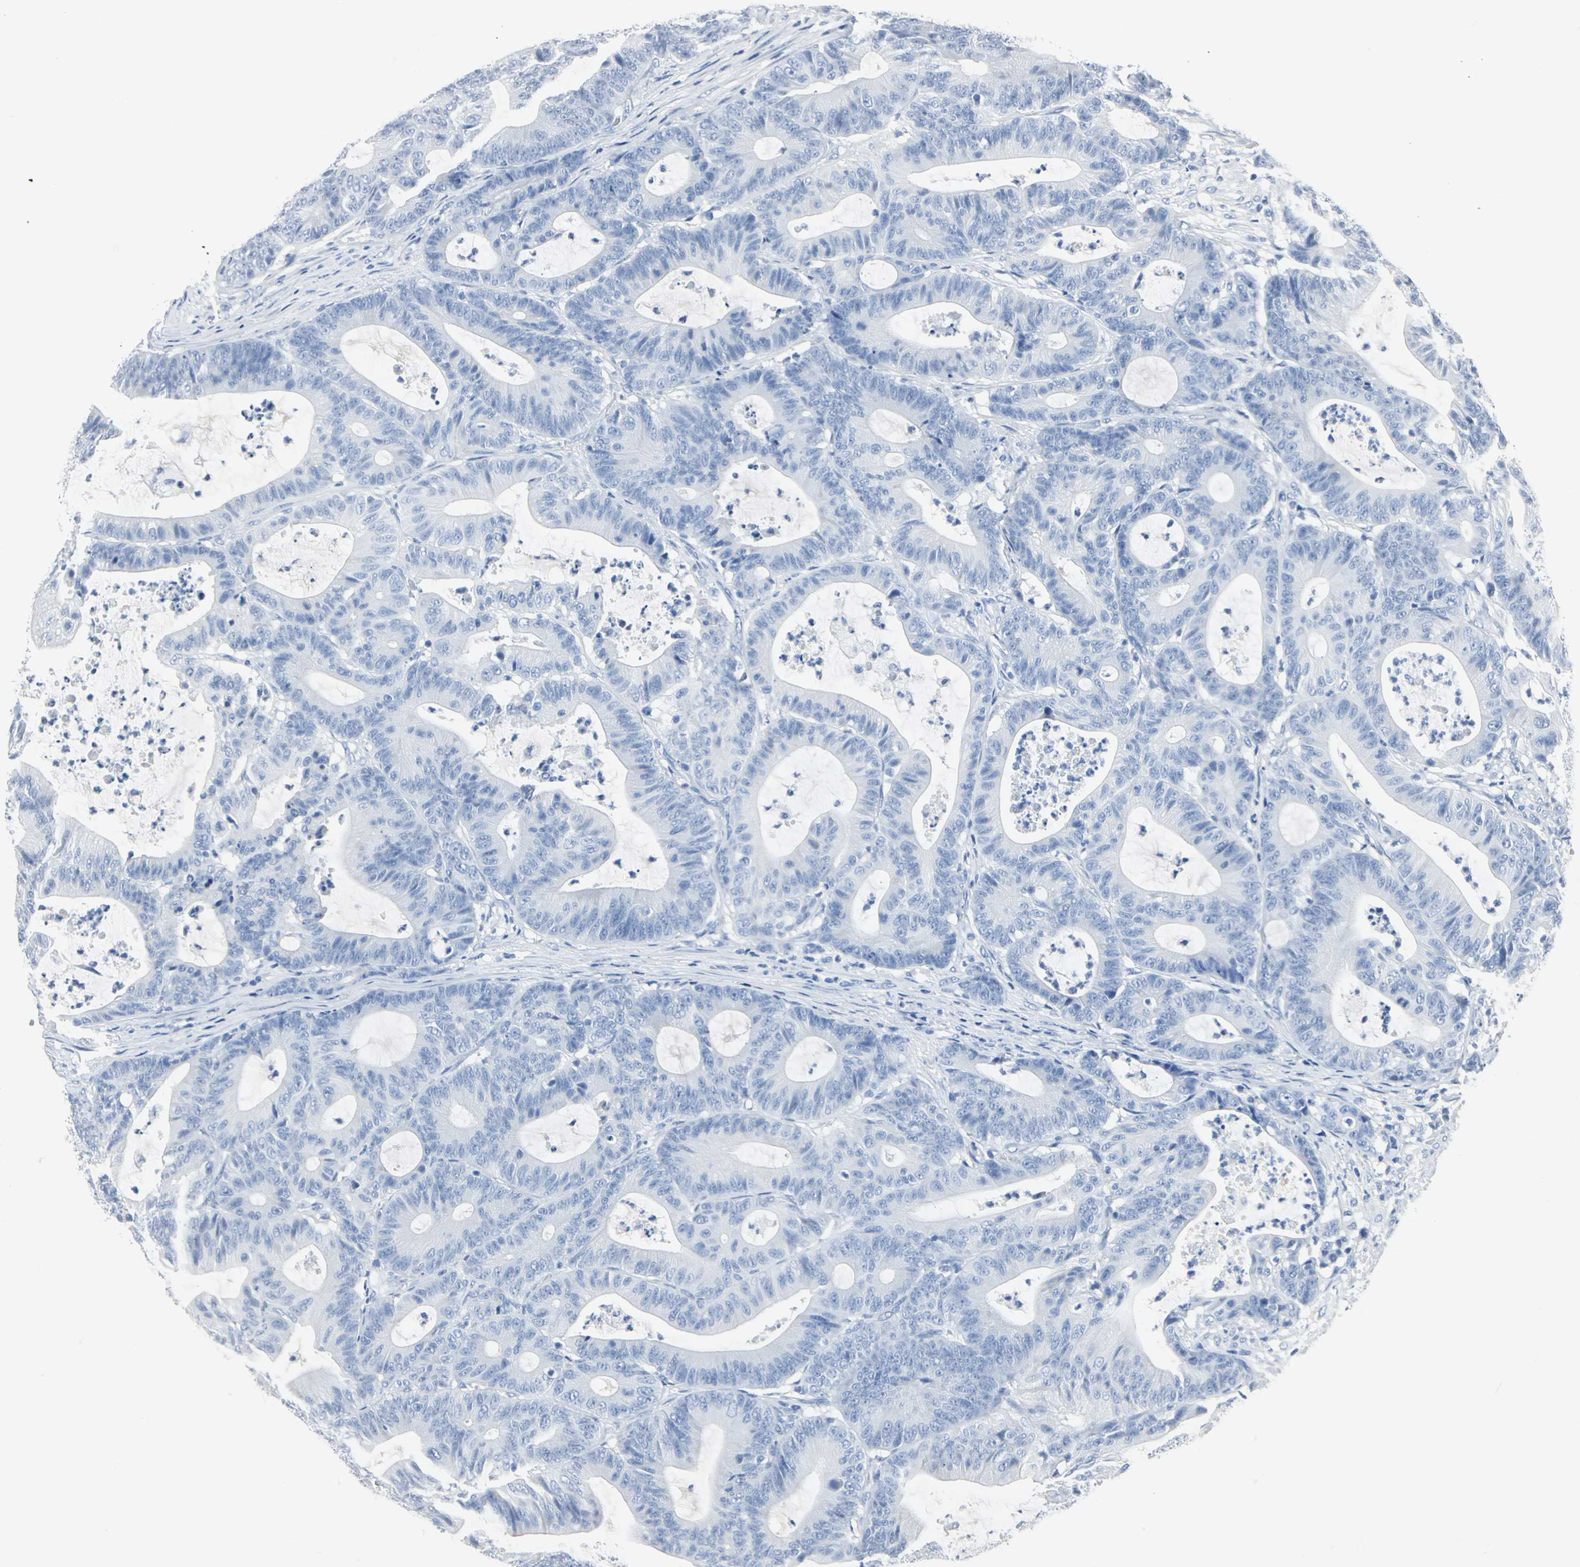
{"staining": {"intensity": "negative", "quantity": "none", "location": "none"}, "tissue": "colorectal cancer", "cell_type": "Tumor cells", "image_type": "cancer", "snomed": [{"axis": "morphology", "description": "Adenocarcinoma, NOS"}, {"axis": "topography", "description": "Colon"}], "caption": "High power microscopy image of an immunohistochemistry (IHC) micrograph of colorectal cancer (adenocarcinoma), revealing no significant staining in tumor cells.", "gene": "CA3", "patient": {"sex": "female", "age": 84}}